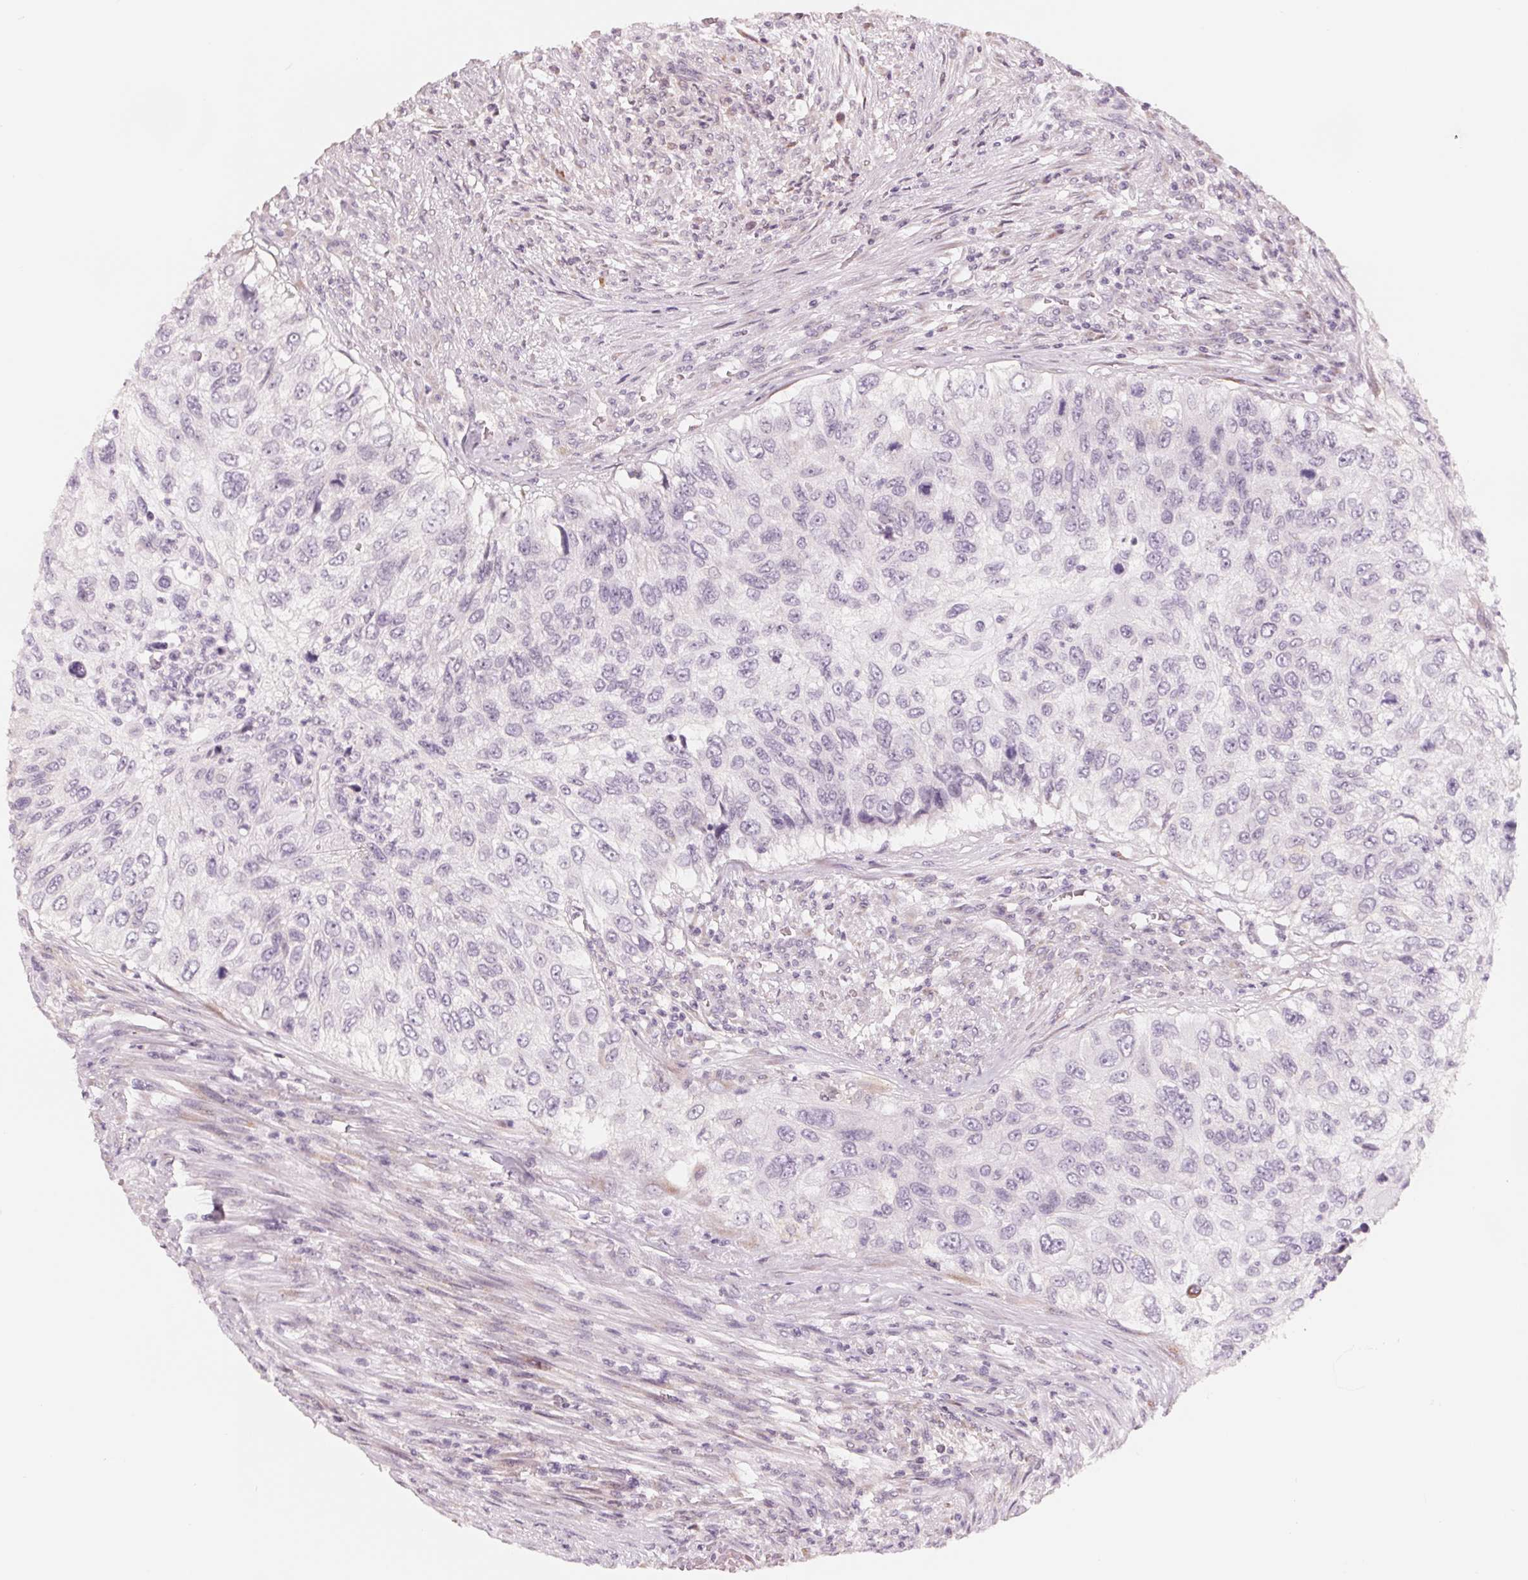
{"staining": {"intensity": "negative", "quantity": "none", "location": "none"}, "tissue": "urothelial cancer", "cell_type": "Tumor cells", "image_type": "cancer", "snomed": [{"axis": "morphology", "description": "Urothelial carcinoma, High grade"}, {"axis": "topography", "description": "Urinary bladder"}], "caption": "This is an IHC micrograph of urothelial cancer. There is no positivity in tumor cells.", "gene": "IL9R", "patient": {"sex": "female", "age": 60}}